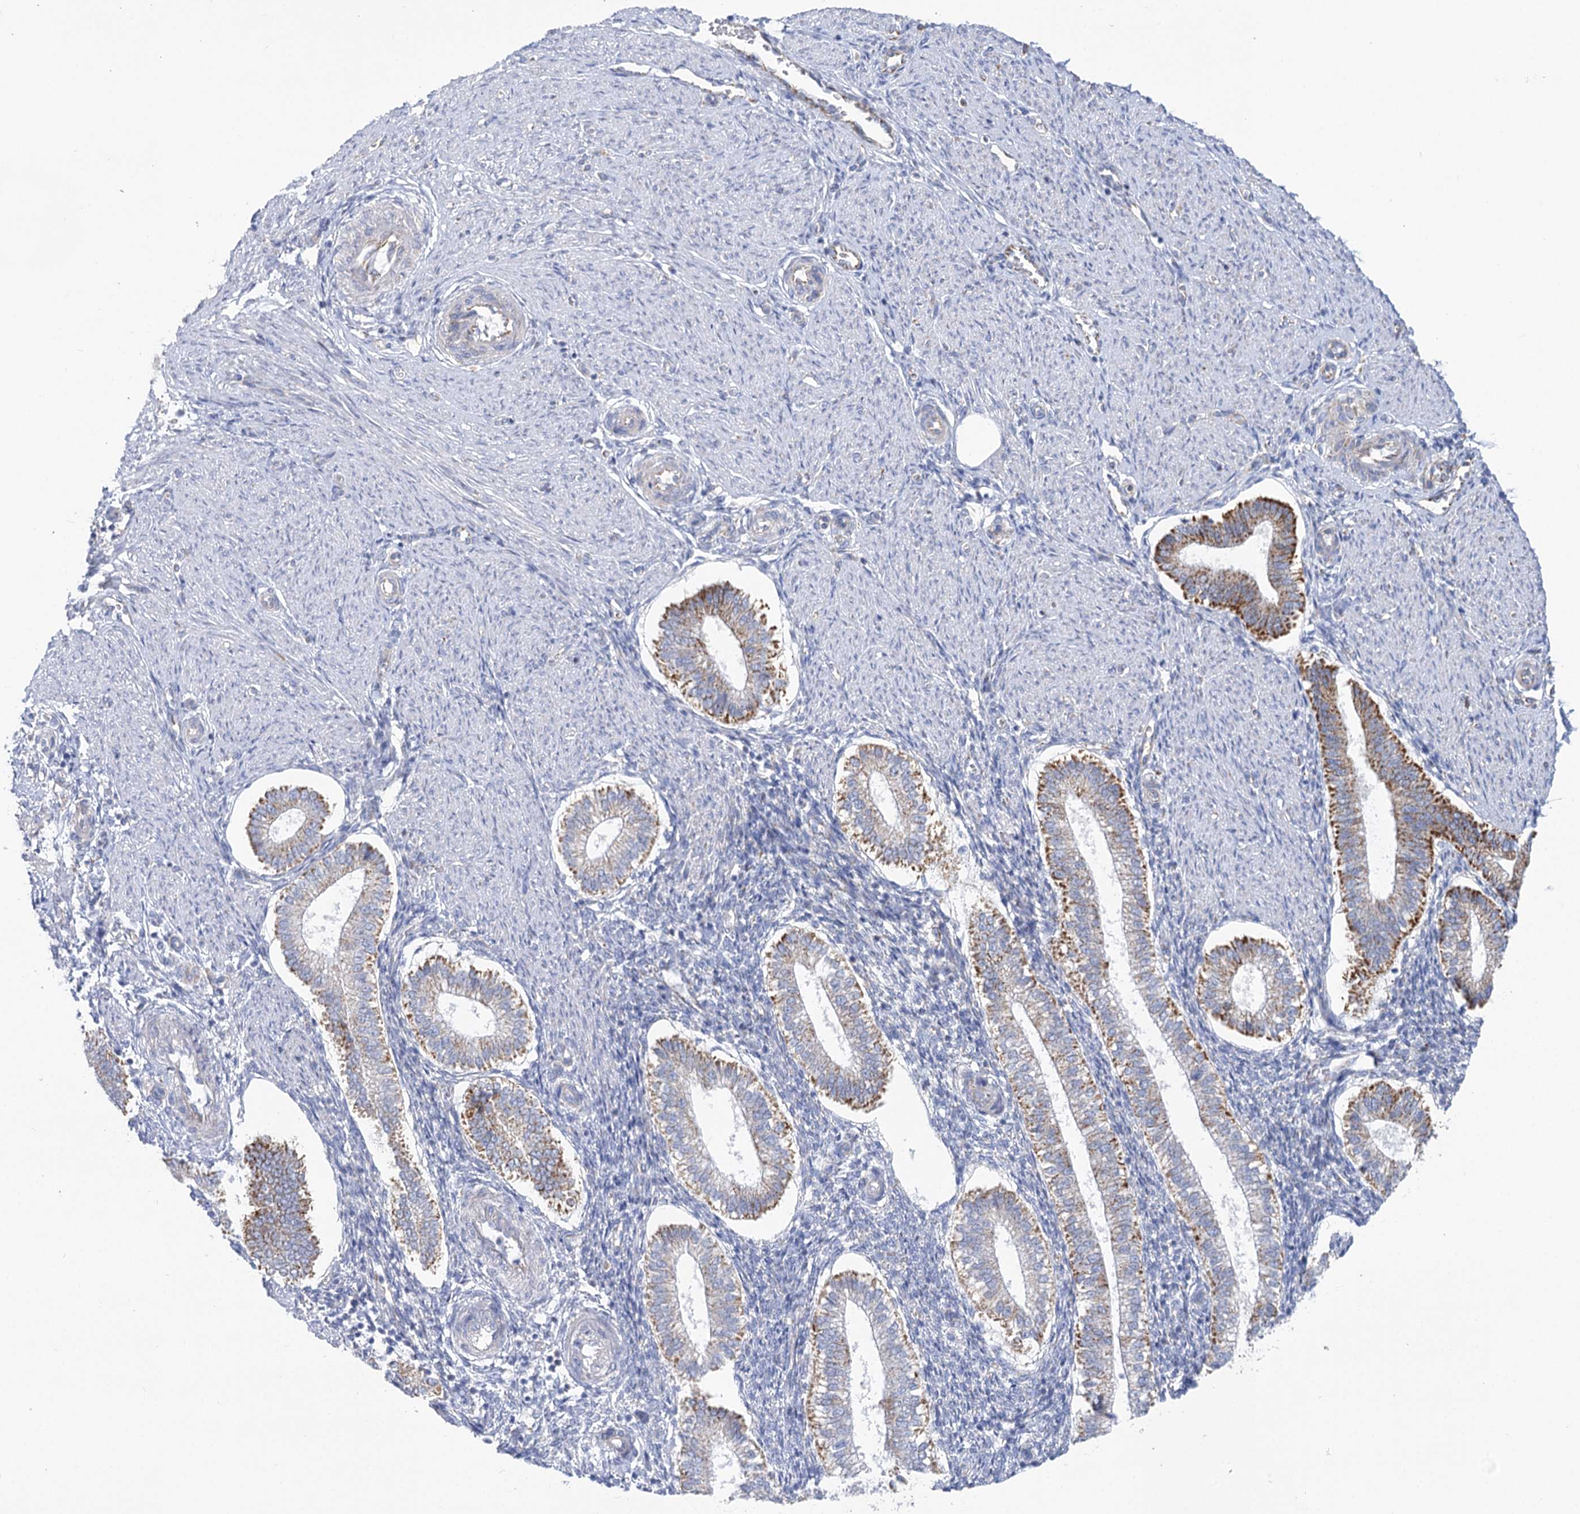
{"staining": {"intensity": "strong", "quantity": "25%-75%", "location": "cytoplasmic/membranous"}, "tissue": "endometrium", "cell_type": "Cells in endometrial stroma", "image_type": "normal", "snomed": [{"axis": "morphology", "description": "Normal tissue, NOS"}, {"axis": "topography", "description": "Endometrium"}], "caption": "Endometrium stained with DAB immunohistochemistry demonstrates high levels of strong cytoplasmic/membranous staining in about 25%-75% of cells in endometrial stroma. Immunohistochemistry (ihc) stains the protein in brown and the nuclei are stained blue.", "gene": "DHTKD1", "patient": {"sex": "female", "age": 25}}